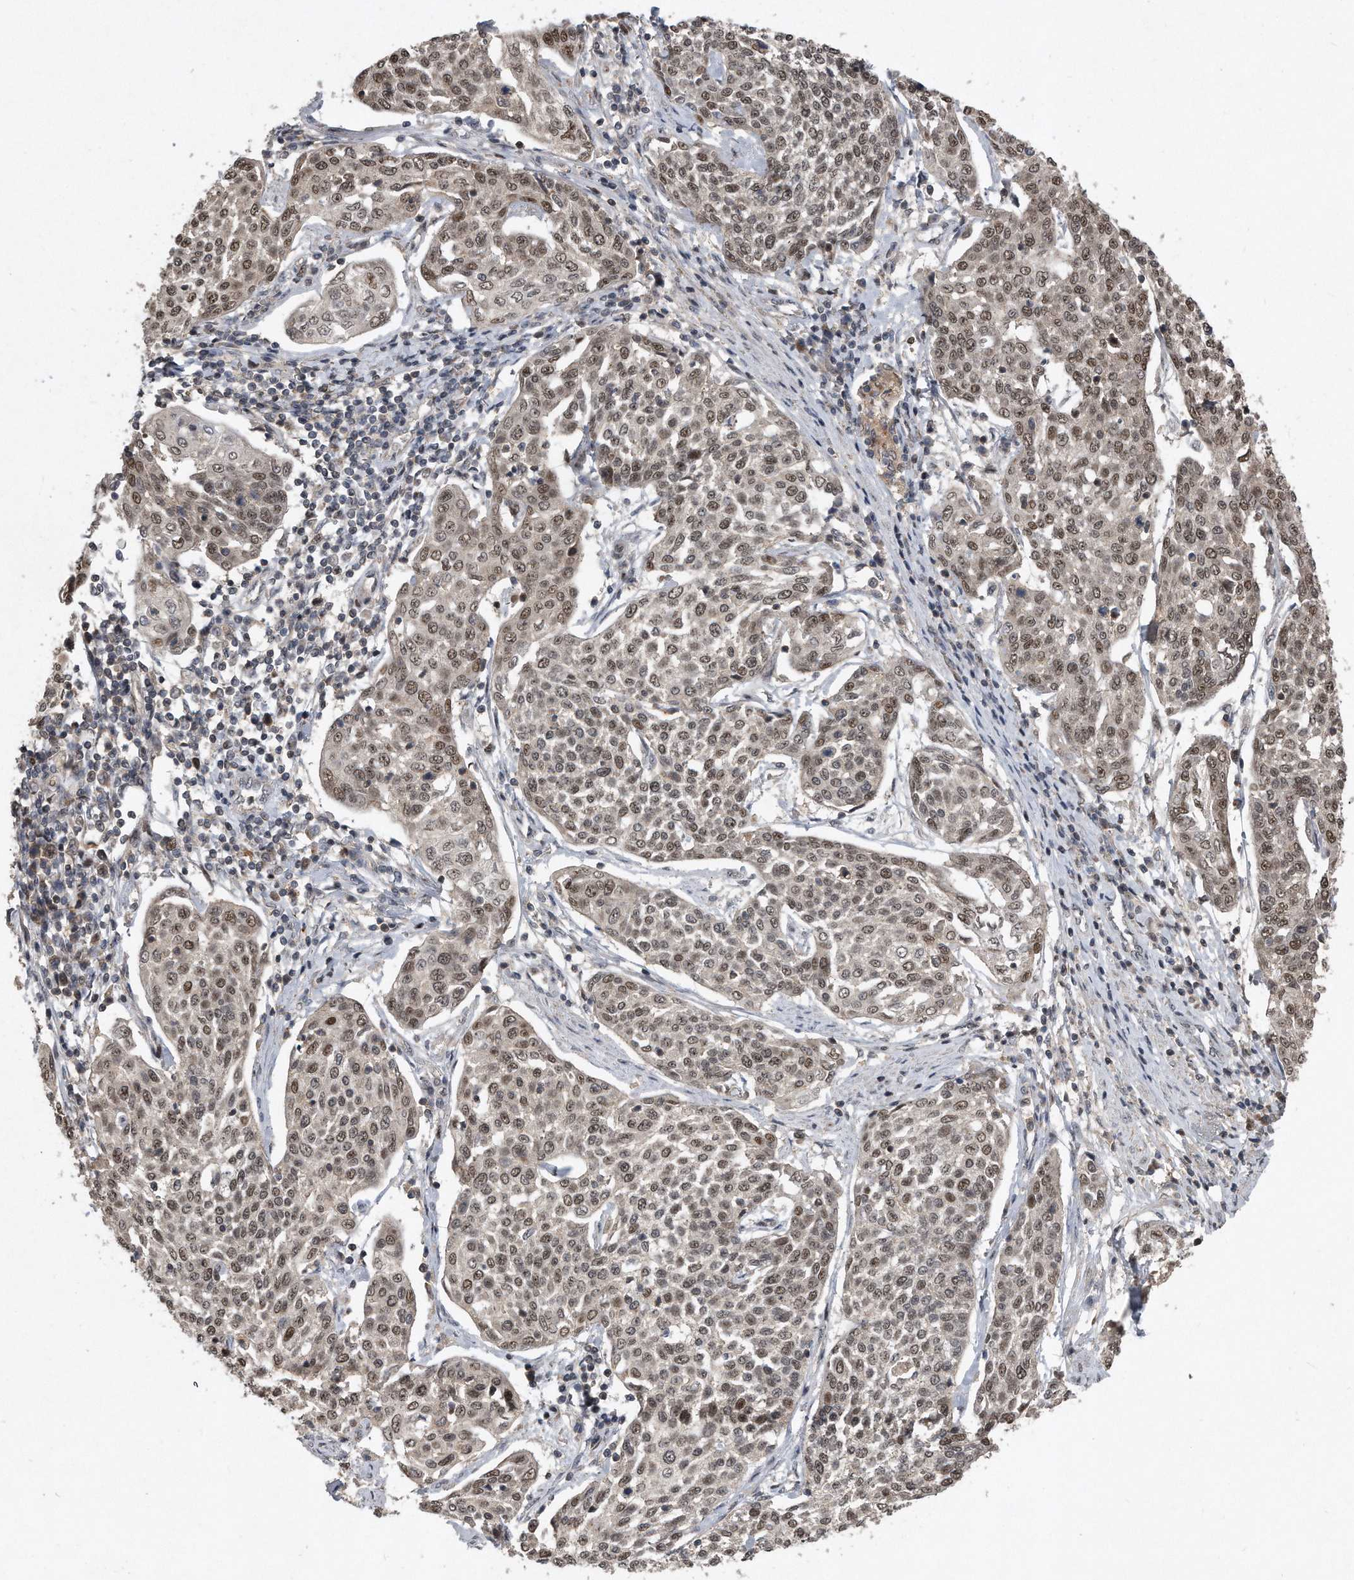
{"staining": {"intensity": "moderate", "quantity": ">75%", "location": "nuclear"}, "tissue": "cervical cancer", "cell_type": "Tumor cells", "image_type": "cancer", "snomed": [{"axis": "morphology", "description": "Squamous cell carcinoma, NOS"}, {"axis": "topography", "description": "Cervix"}], "caption": "This image demonstrates immunohistochemistry (IHC) staining of human squamous cell carcinoma (cervical), with medium moderate nuclear positivity in about >75% of tumor cells.", "gene": "PGBD2", "patient": {"sex": "female", "age": 34}}